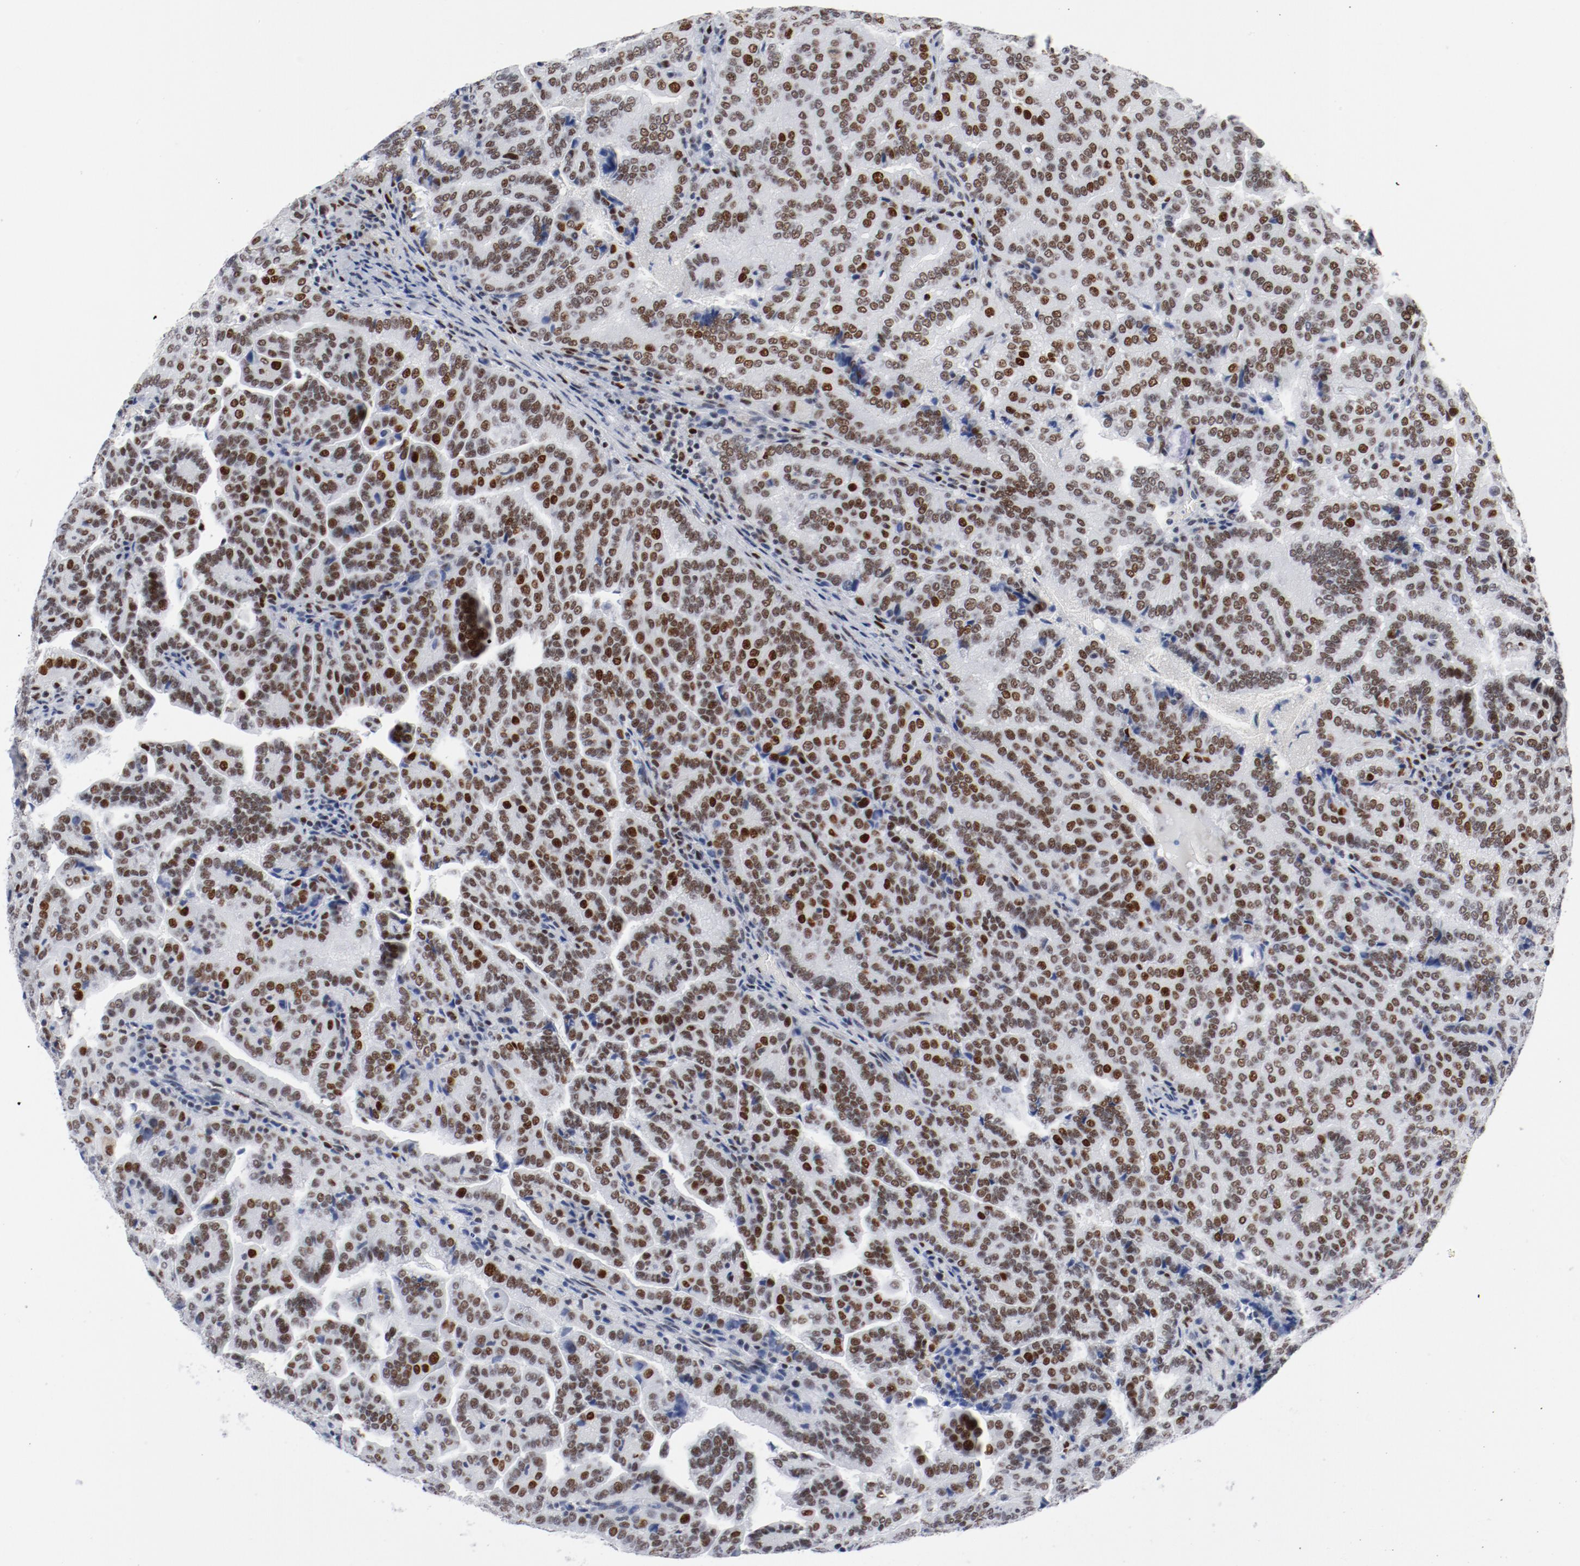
{"staining": {"intensity": "strong", "quantity": ">75%", "location": "nuclear"}, "tissue": "renal cancer", "cell_type": "Tumor cells", "image_type": "cancer", "snomed": [{"axis": "morphology", "description": "Adenocarcinoma, NOS"}, {"axis": "topography", "description": "Kidney"}], "caption": "Strong nuclear protein staining is seen in about >75% of tumor cells in renal cancer.", "gene": "POLD1", "patient": {"sex": "male", "age": 61}}